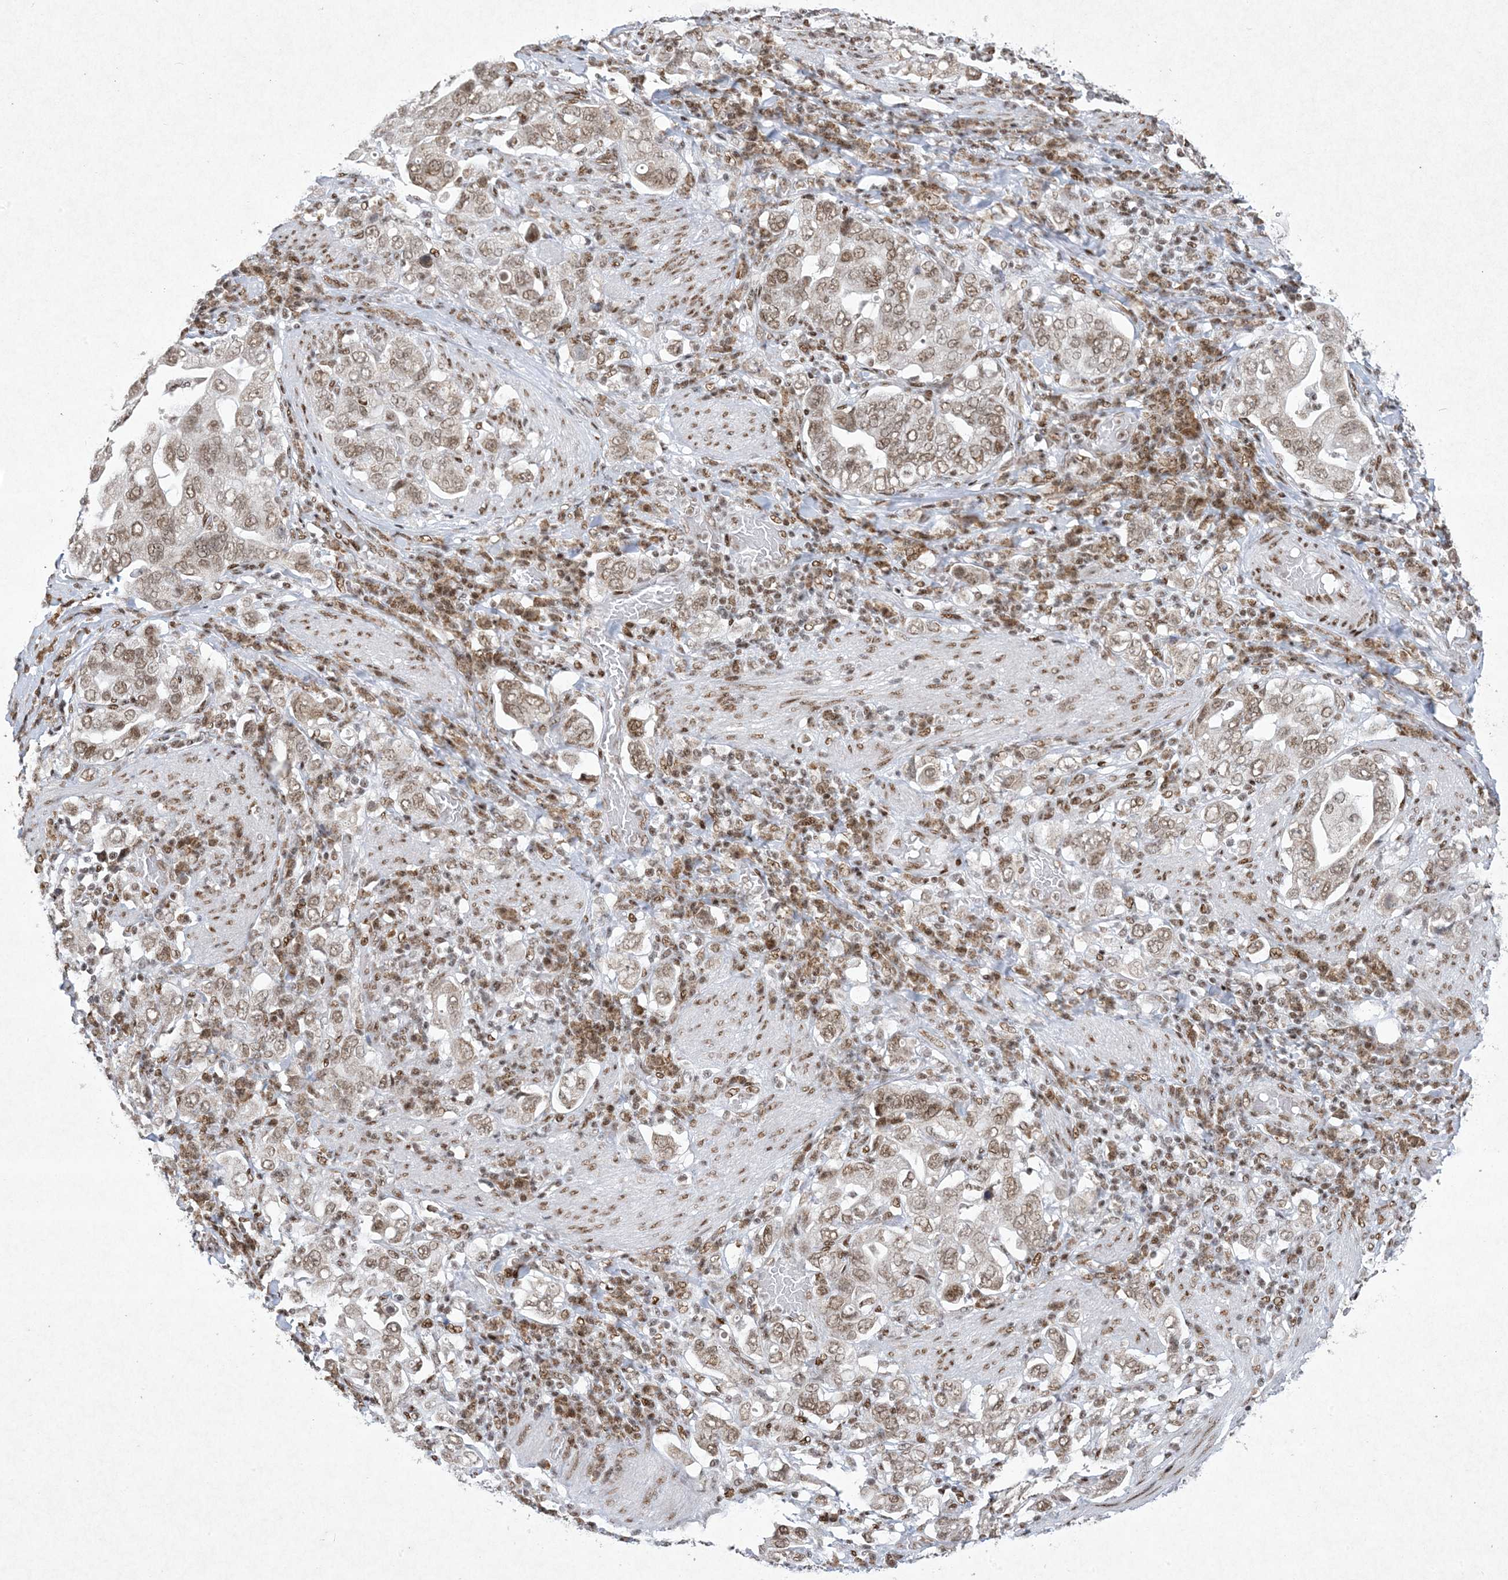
{"staining": {"intensity": "moderate", "quantity": ">75%", "location": "nuclear"}, "tissue": "stomach cancer", "cell_type": "Tumor cells", "image_type": "cancer", "snomed": [{"axis": "morphology", "description": "Adenocarcinoma, NOS"}, {"axis": "topography", "description": "Stomach, upper"}], "caption": "Tumor cells exhibit moderate nuclear staining in approximately >75% of cells in stomach cancer (adenocarcinoma).", "gene": "PKNOX2", "patient": {"sex": "male", "age": 62}}